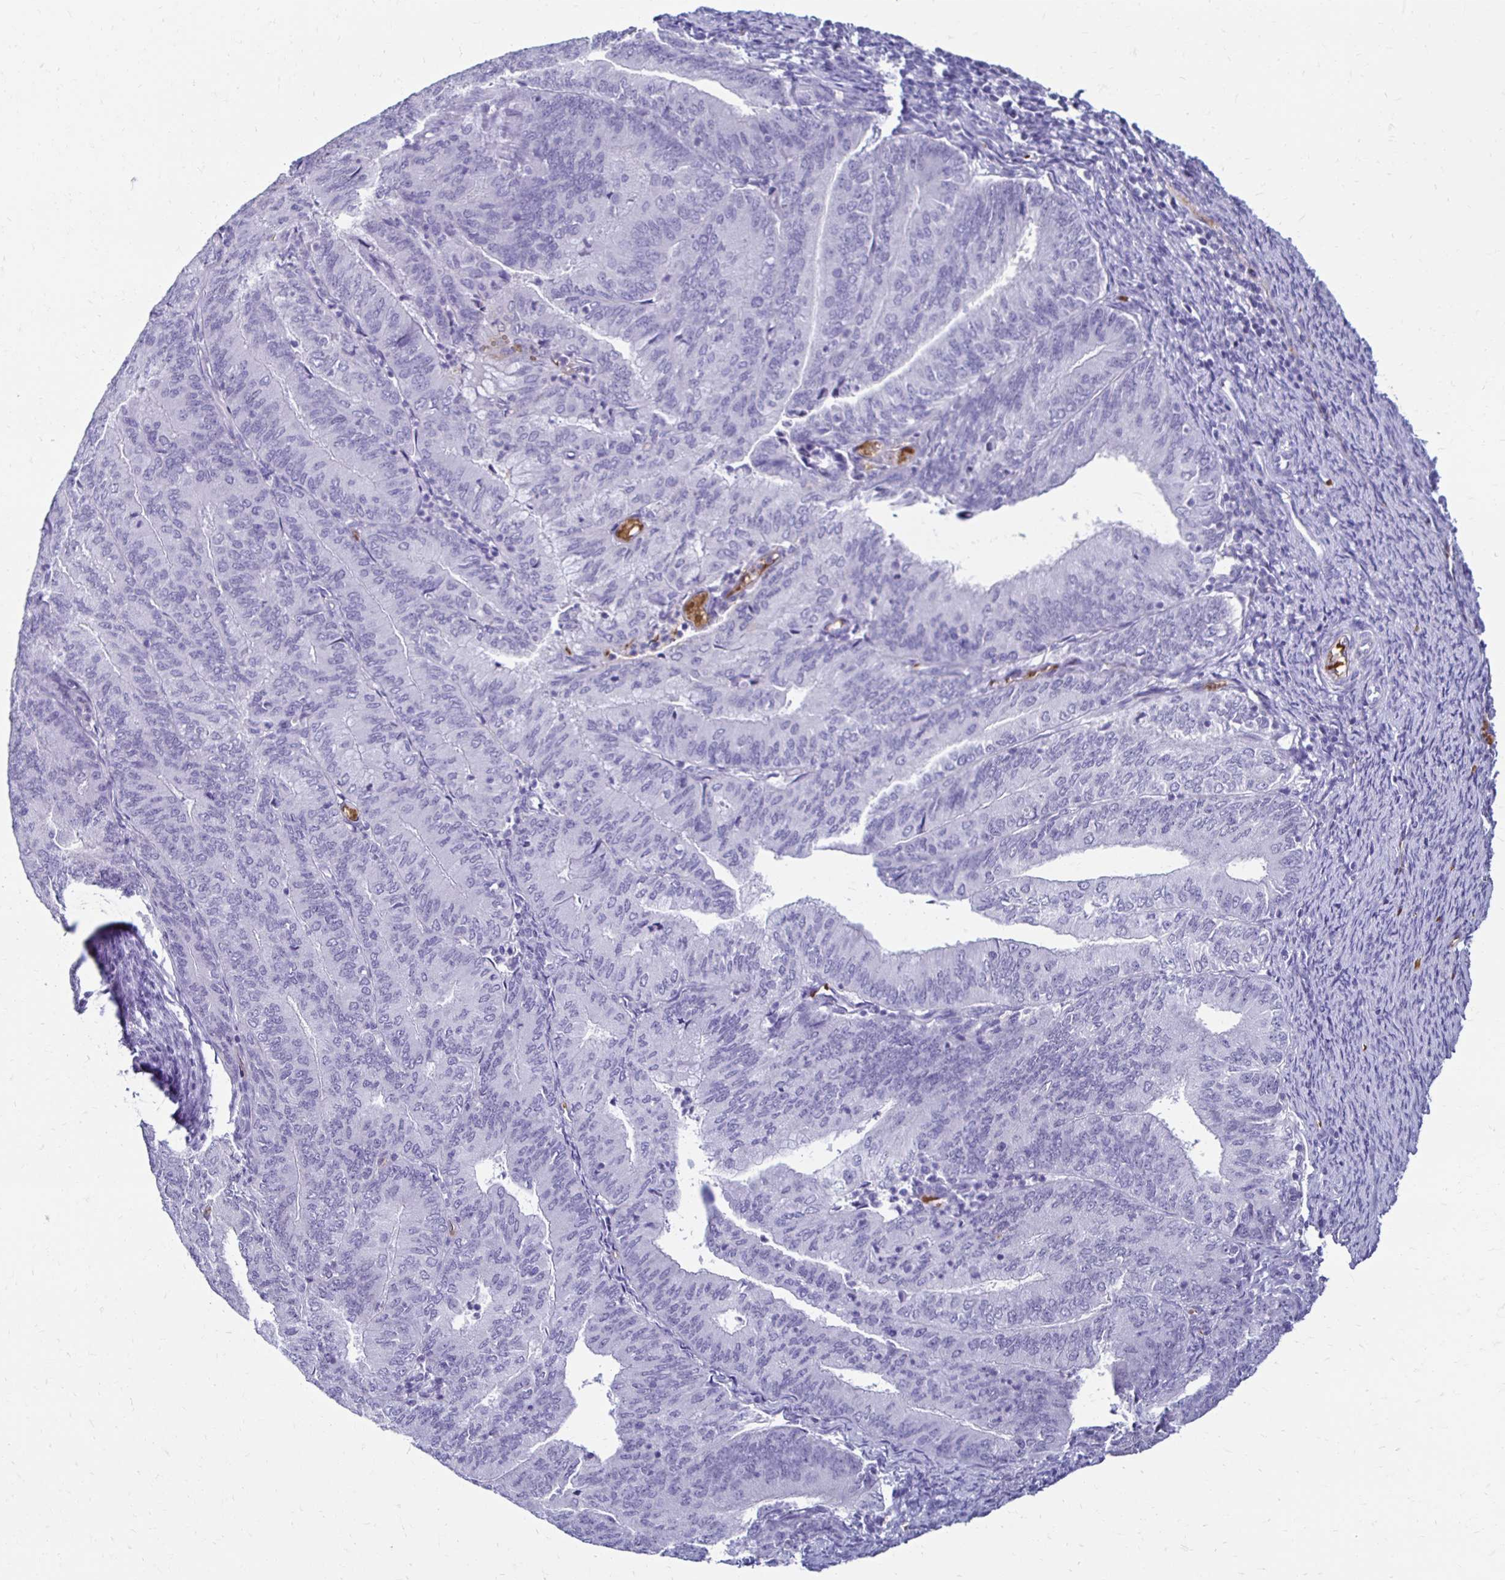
{"staining": {"intensity": "negative", "quantity": "none", "location": "none"}, "tissue": "endometrial cancer", "cell_type": "Tumor cells", "image_type": "cancer", "snomed": [{"axis": "morphology", "description": "Adenocarcinoma, NOS"}, {"axis": "topography", "description": "Endometrium"}], "caption": "This is a image of immunohistochemistry (IHC) staining of endometrial cancer, which shows no staining in tumor cells.", "gene": "RHBDL3", "patient": {"sex": "female", "age": 57}}